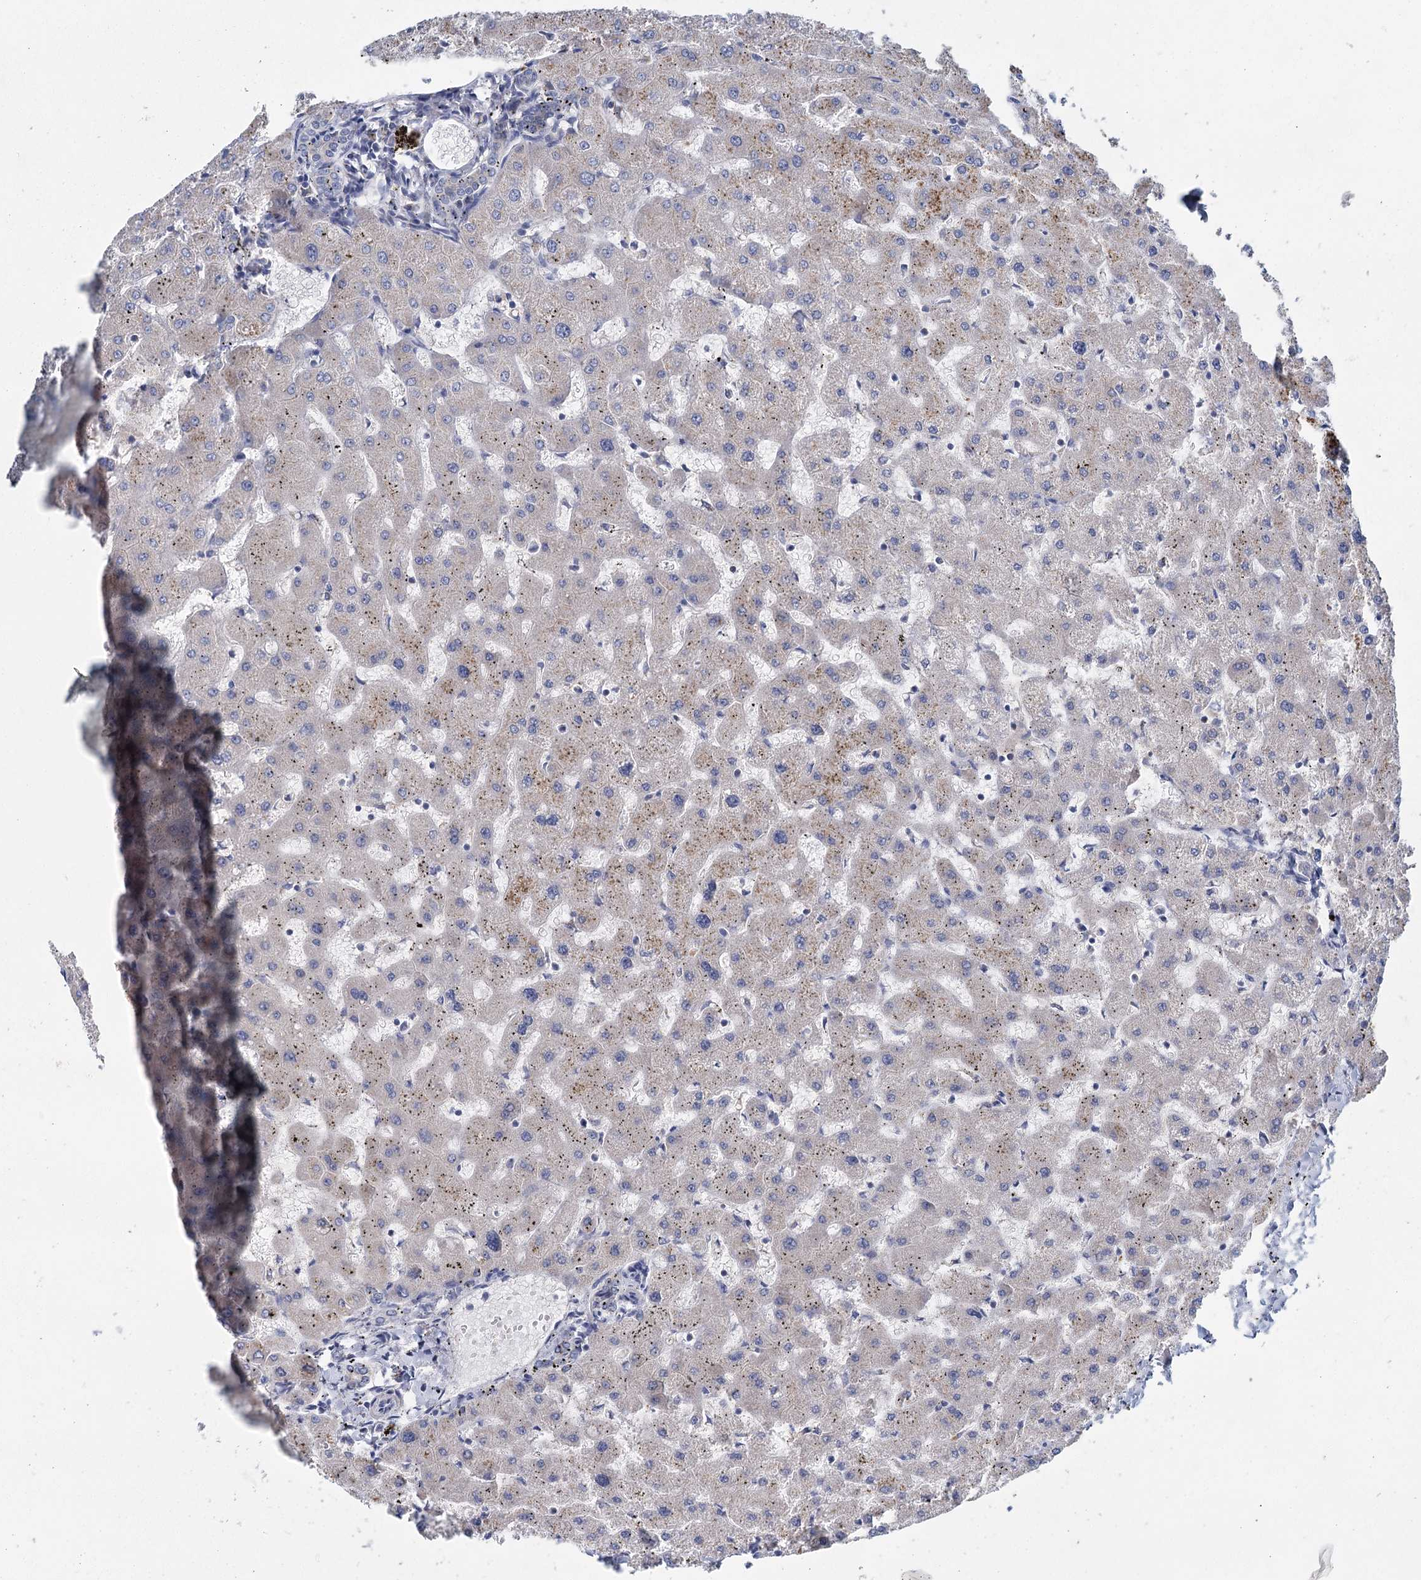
{"staining": {"intensity": "negative", "quantity": "none", "location": "none"}, "tissue": "liver", "cell_type": "Cholangiocytes", "image_type": "normal", "snomed": [{"axis": "morphology", "description": "Normal tissue, NOS"}, {"axis": "topography", "description": "Liver"}], "caption": "A high-resolution histopathology image shows immunohistochemistry staining of benign liver, which shows no significant staining in cholangiocytes.", "gene": "ANKRD16", "patient": {"sex": "female", "age": 63}}